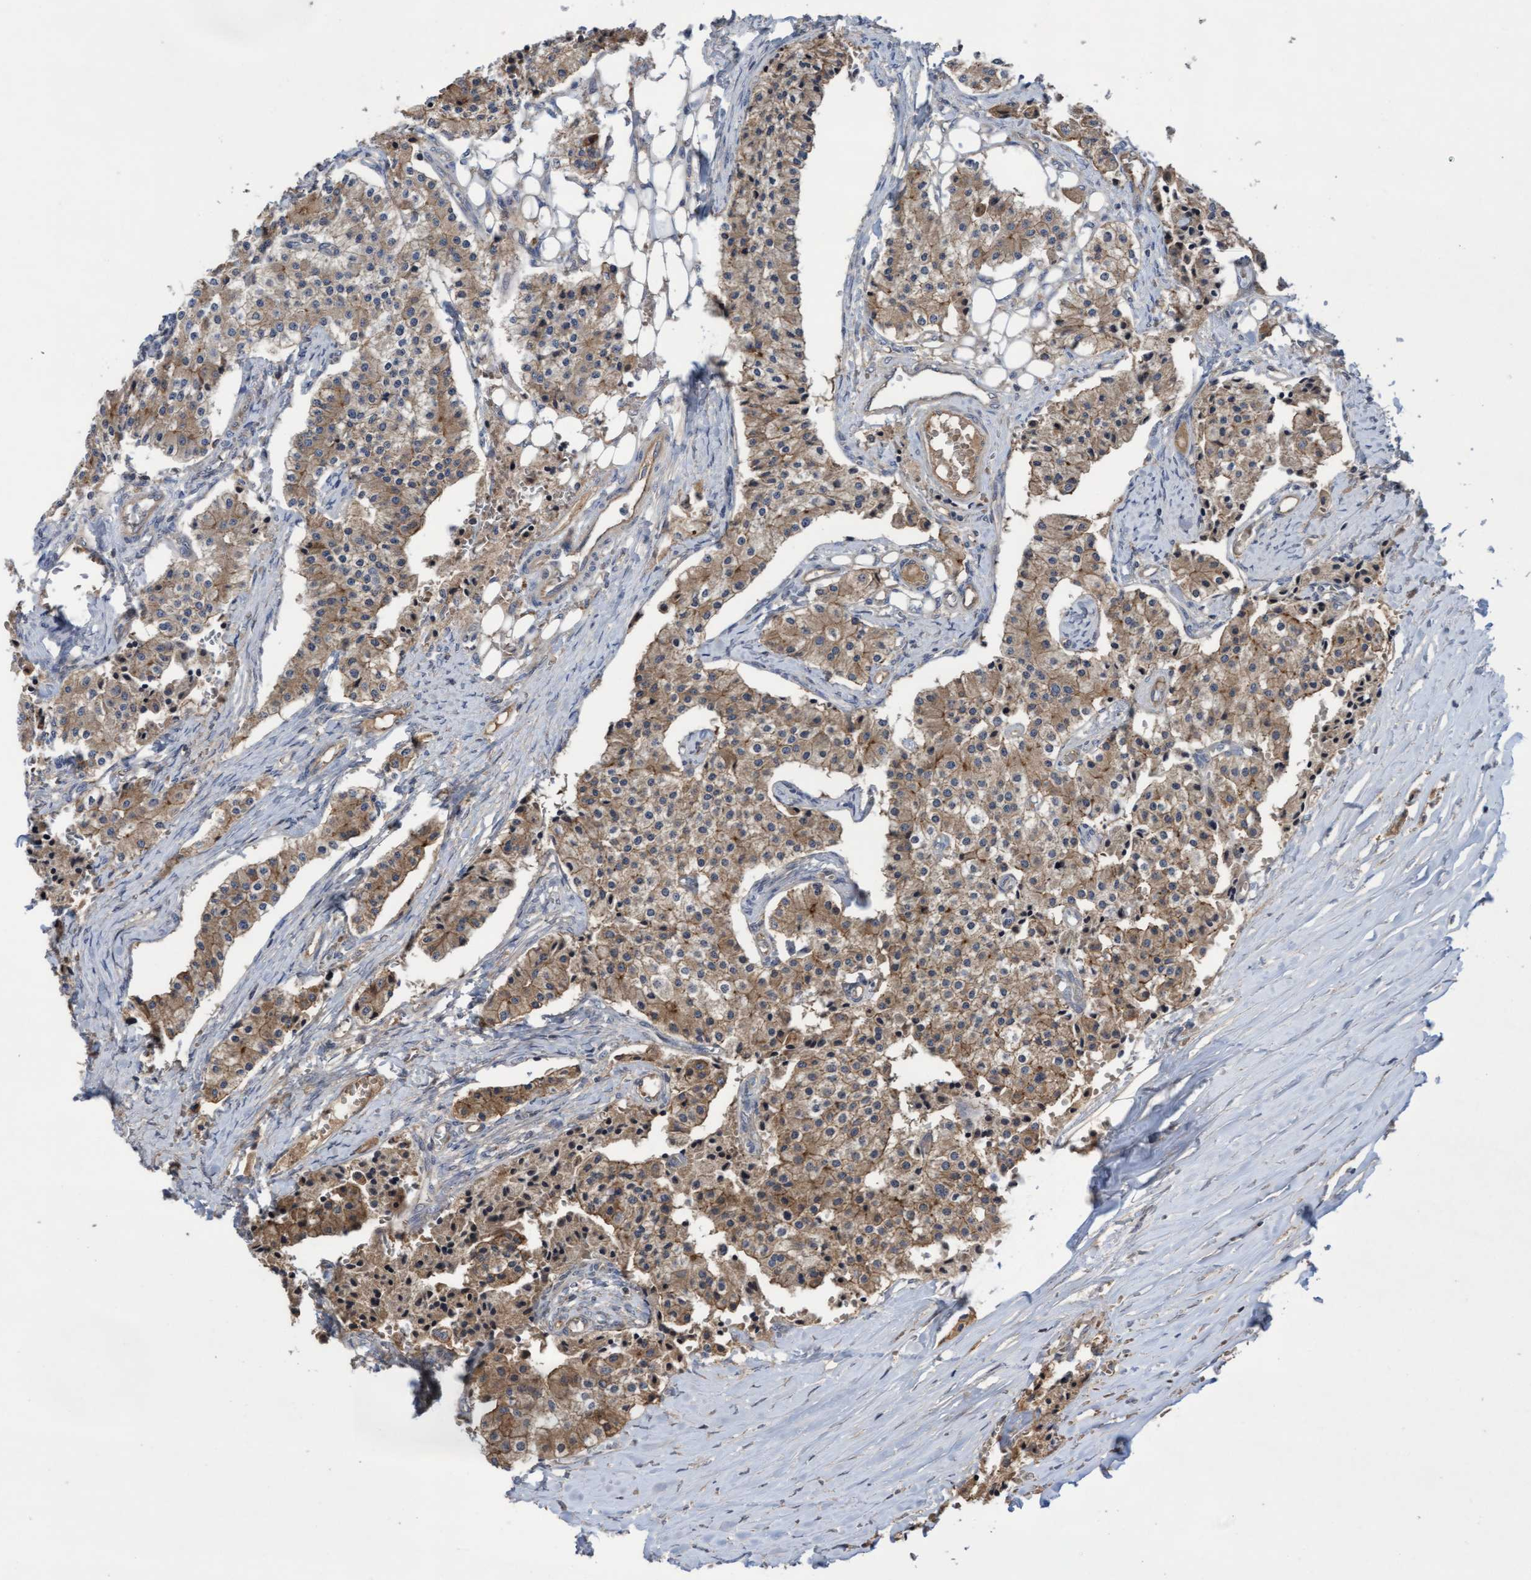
{"staining": {"intensity": "weak", "quantity": ">75%", "location": "cytoplasmic/membranous"}, "tissue": "carcinoid", "cell_type": "Tumor cells", "image_type": "cancer", "snomed": [{"axis": "morphology", "description": "Carcinoid, malignant, NOS"}, {"axis": "topography", "description": "Colon"}], "caption": "Protein staining of malignant carcinoid tissue exhibits weak cytoplasmic/membranous expression in about >75% of tumor cells.", "gene": "COBL", "patient": {"sex": "female", "age": 52}}